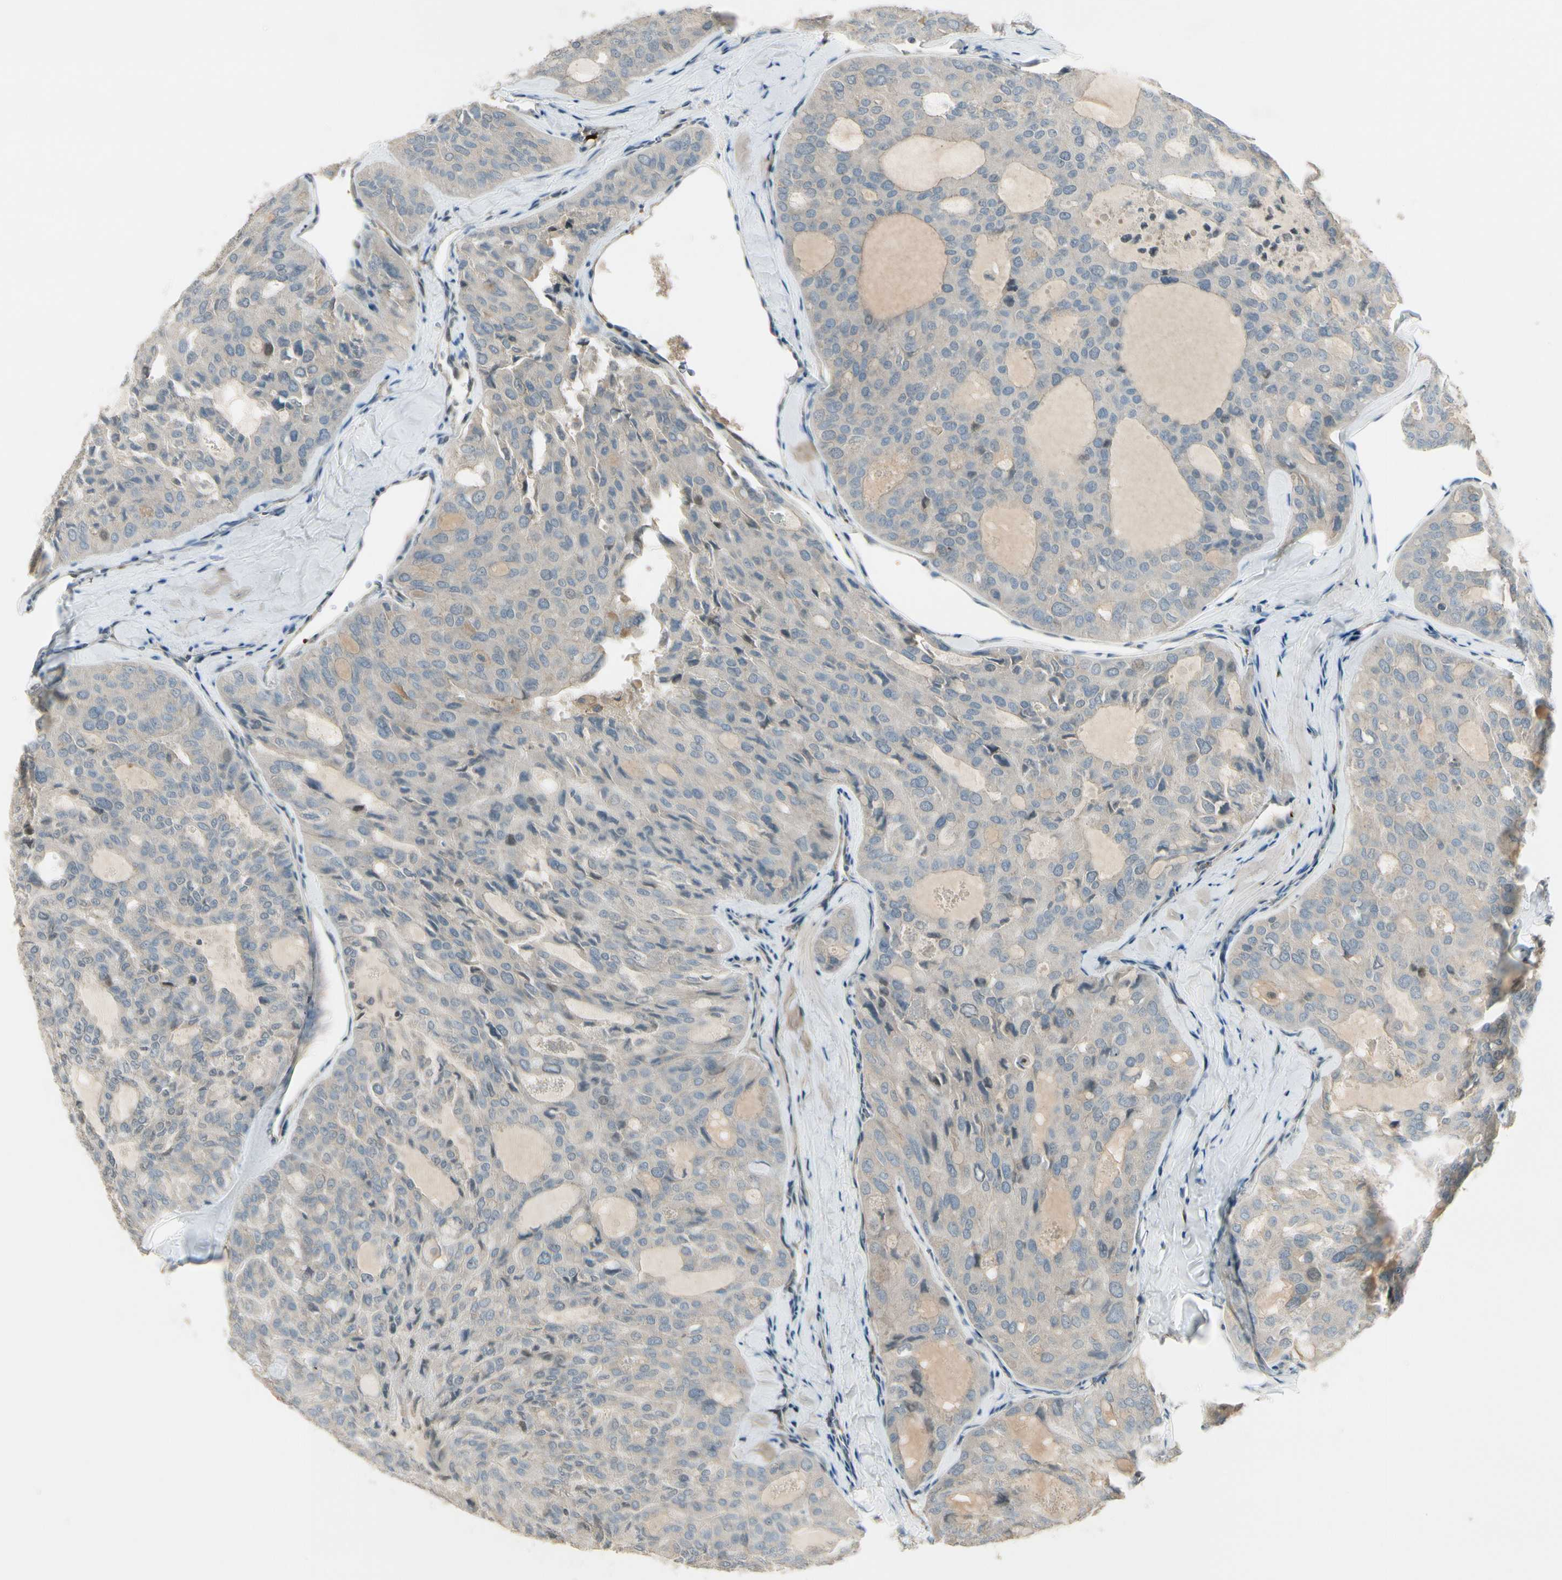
{"staining": {"intensity": "weak", "quantity": ">75%", "location": "cytoplasmic/membranous"}, "tissue": "thyroid cancer", "cell_type": "Tumor cells", "image_type": "cancer", "snomed": [{"axis": "morphology", "description": "Follicular adenoma carcinoma, NOS"}, {"axis": "topography", "description": "Thyroid gland"}], "caption": "An IHC micrograph of tumor tissue is shown. Protein staining in brown shows weak cytoplasmic/membranous positivity in follicular adenoma carcinoma (thyroid) within tumor cells. Nuclei are stained in blue.", "gene": "PPP3CB", "patient": {"sex": "male", "age": 75}}